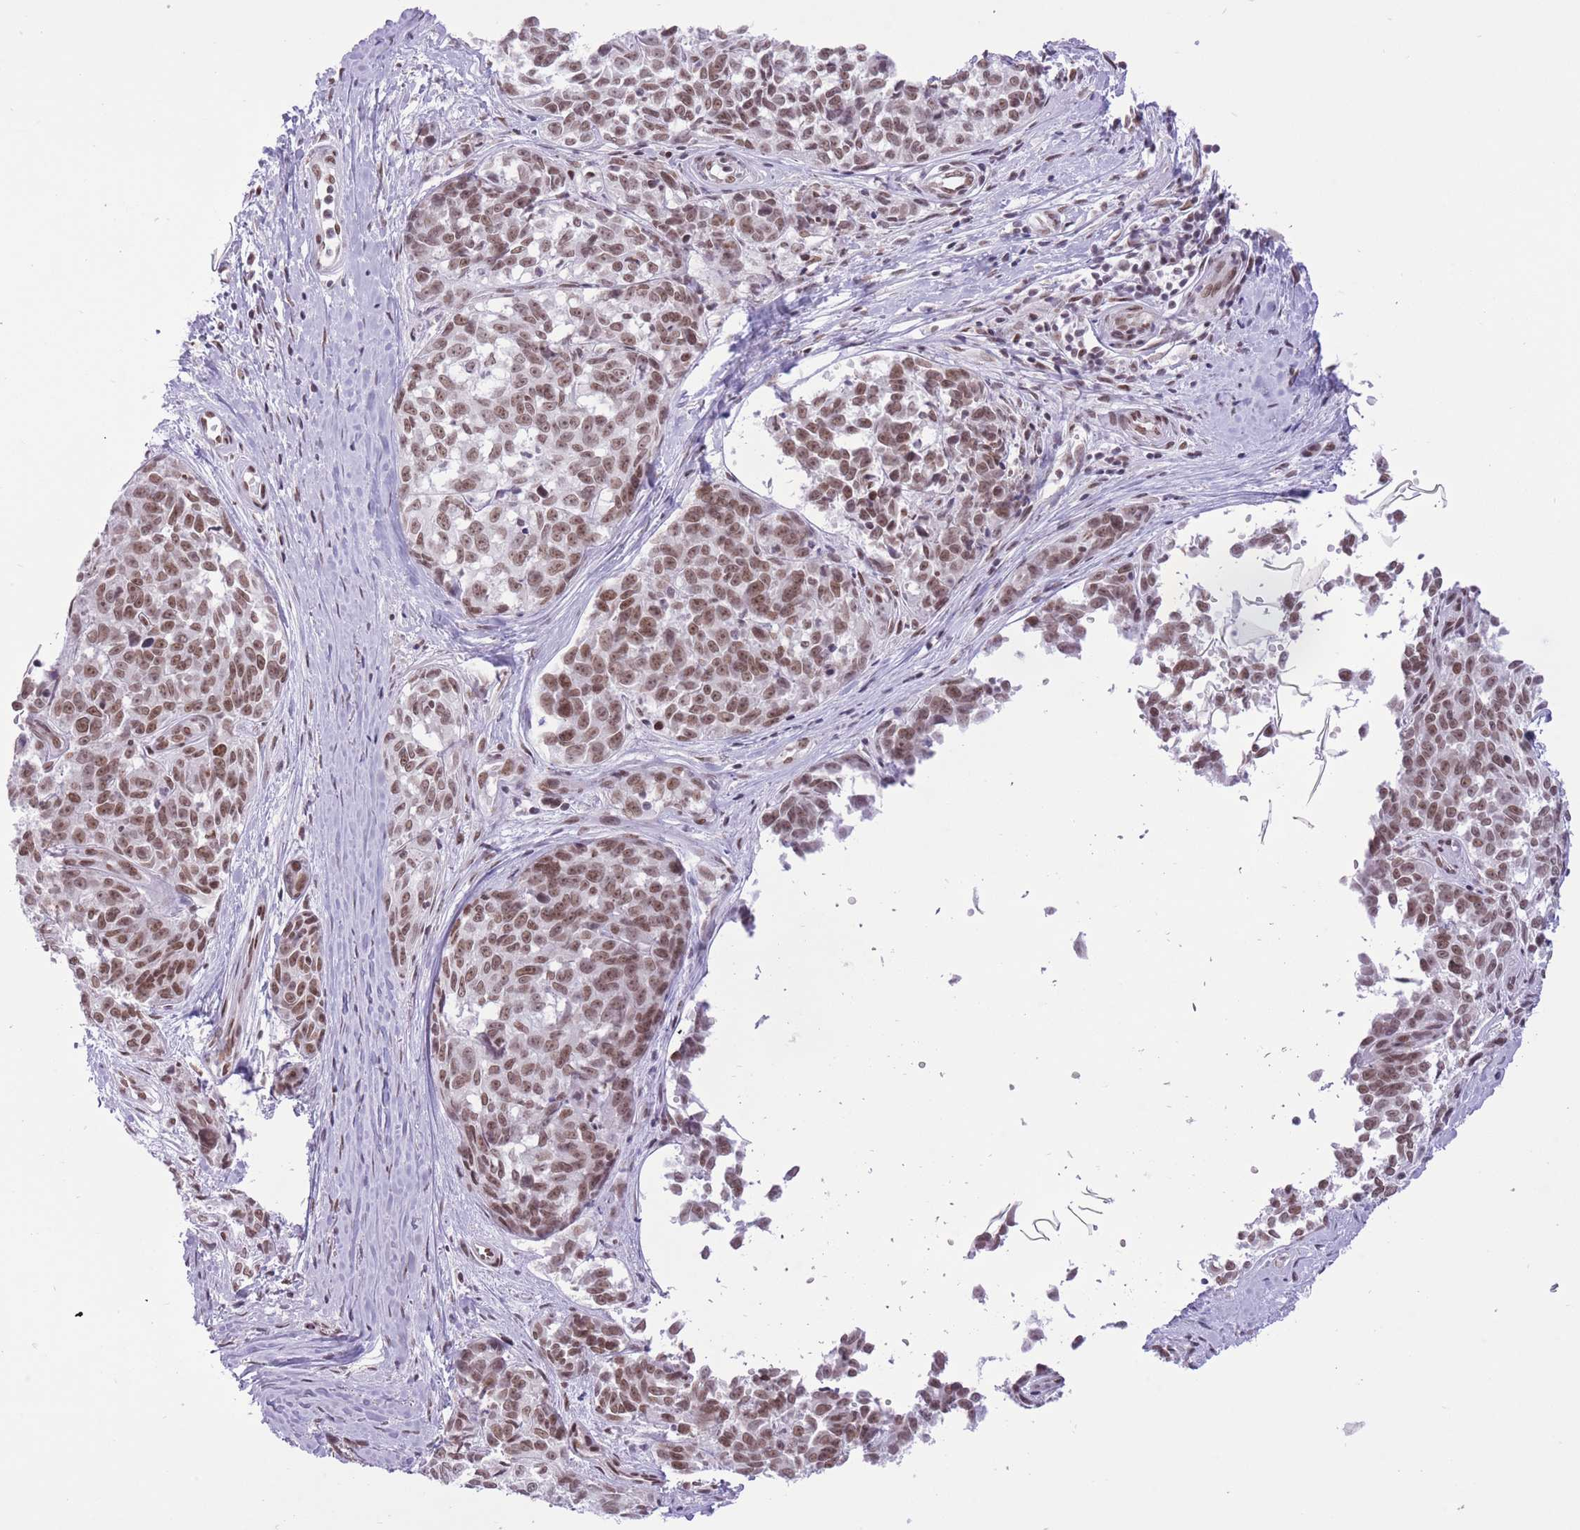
{"staining": {"intensity": "moderate", "quantity": ">75%", "location": "nuclear"}, "tissue": "melanoma", "cell_type": "Tumor cells", "image_type": "cancer", "snomed": [{"axis": "morphology", "description": "Normal tissue, NOS"}, {"axis": "morphology", "description": "Malignant melanoma, NOS"}, {"axis": "topography", "description": "Skin"}], "caption": "Malignant melanoma was stained to show a protein in brown. There is medium levels of moderate nuclear positivity in approximately >75% of tumor cells.", "gene": "ZBED5", "patient": {"sex": "female", "age": 64}}